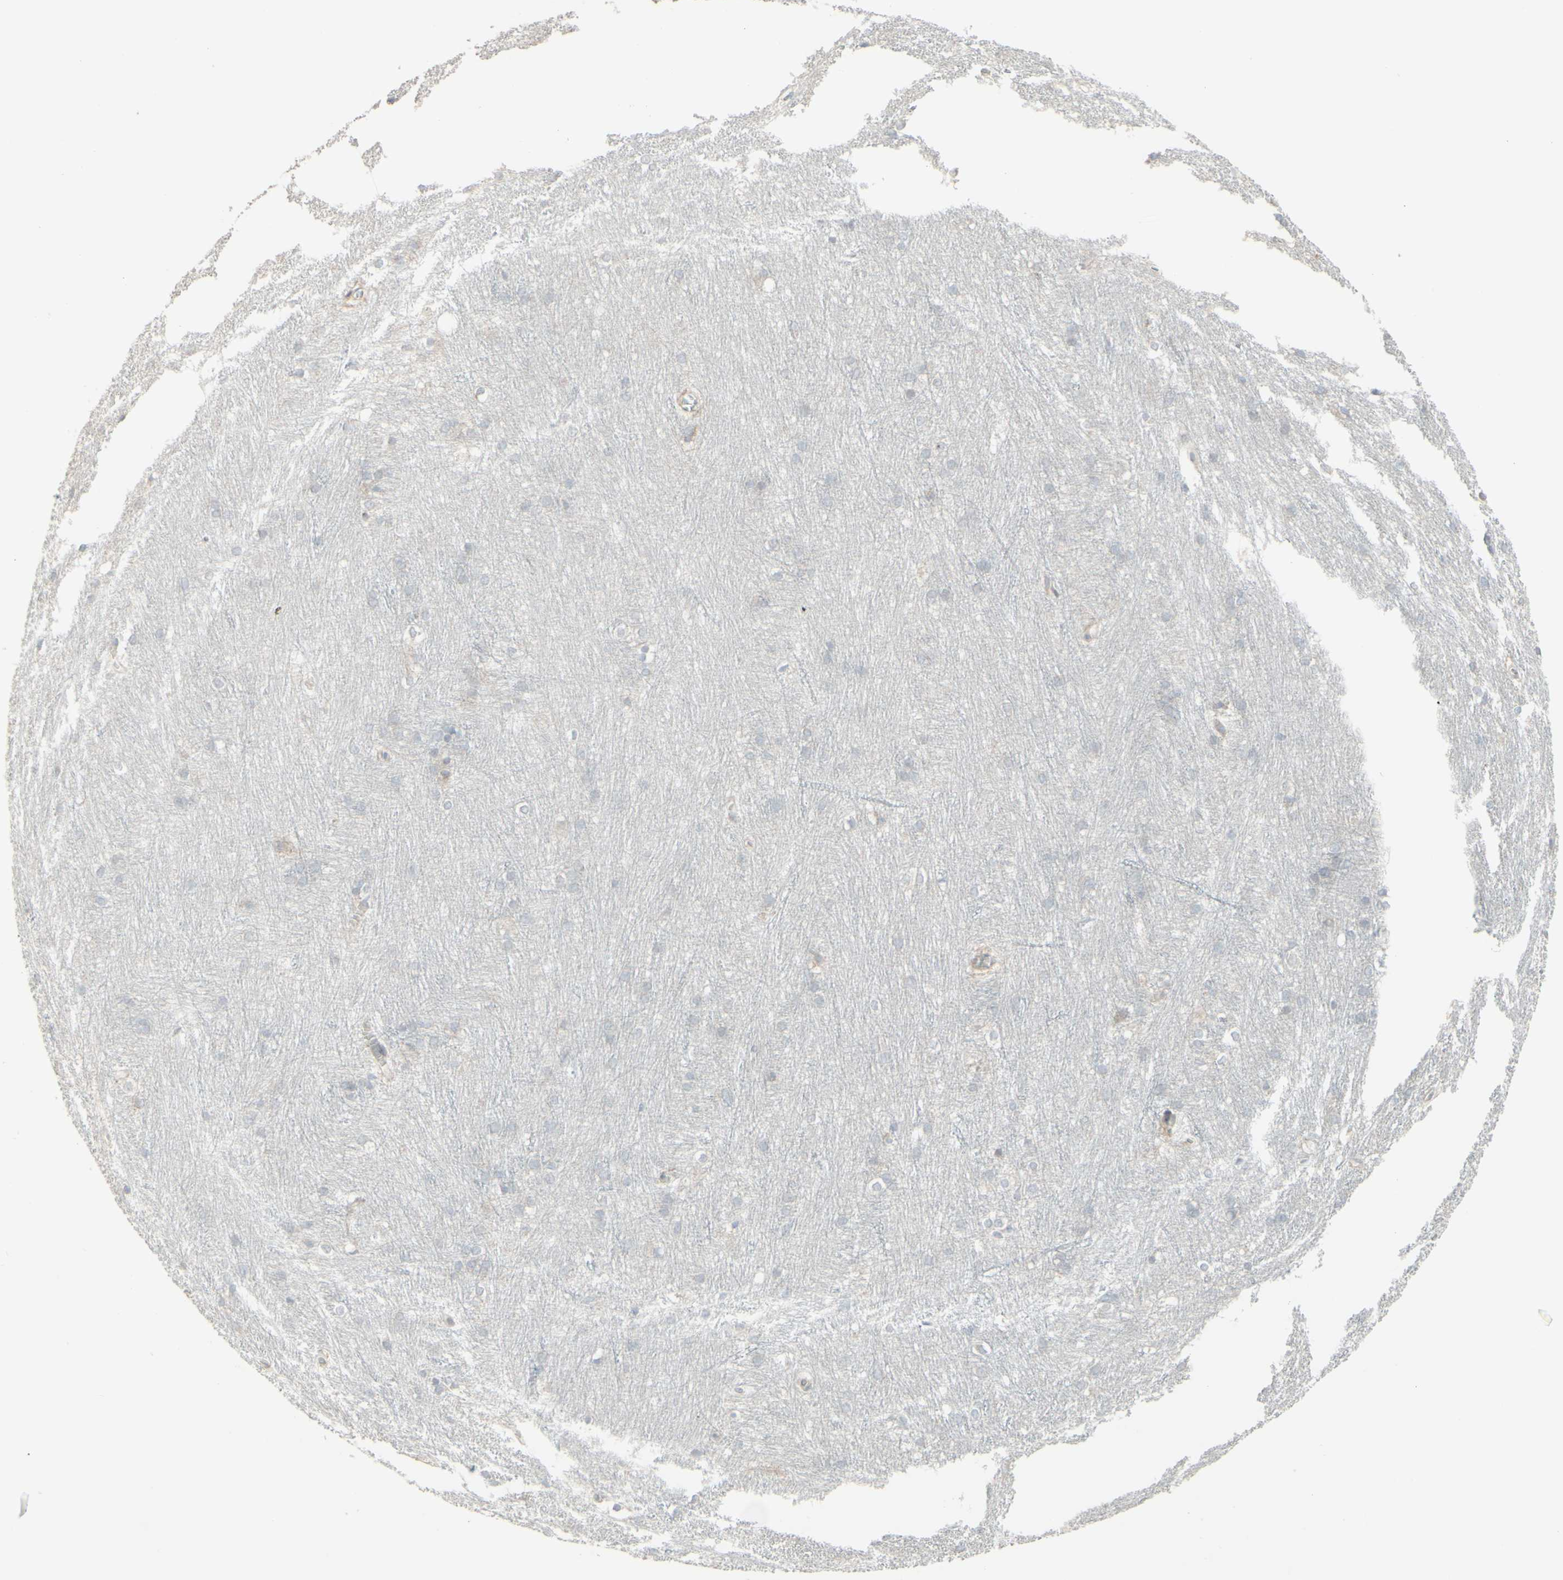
{"staining": {"intensity": "negative", "quantity": "none", "location": "none"}, "tissue": "caudate", "cell_type": "Glial cells", "image_type": "normal", "snomed": [{"axis": "morphology", "description": "Normal tissue, NOS"}, {"axis": "topography", "description": "Lateral ventricle wall"}], "caption": "The immunohistochemistry (IHC) histopathology image has no significant expression in glial cells of caudate. (DAB (3,3'-diaminobenzidine) IHC with hematoxylin counter stain).", "gene": "GMNN", "patient": {"sex": "female", "age": 19}}